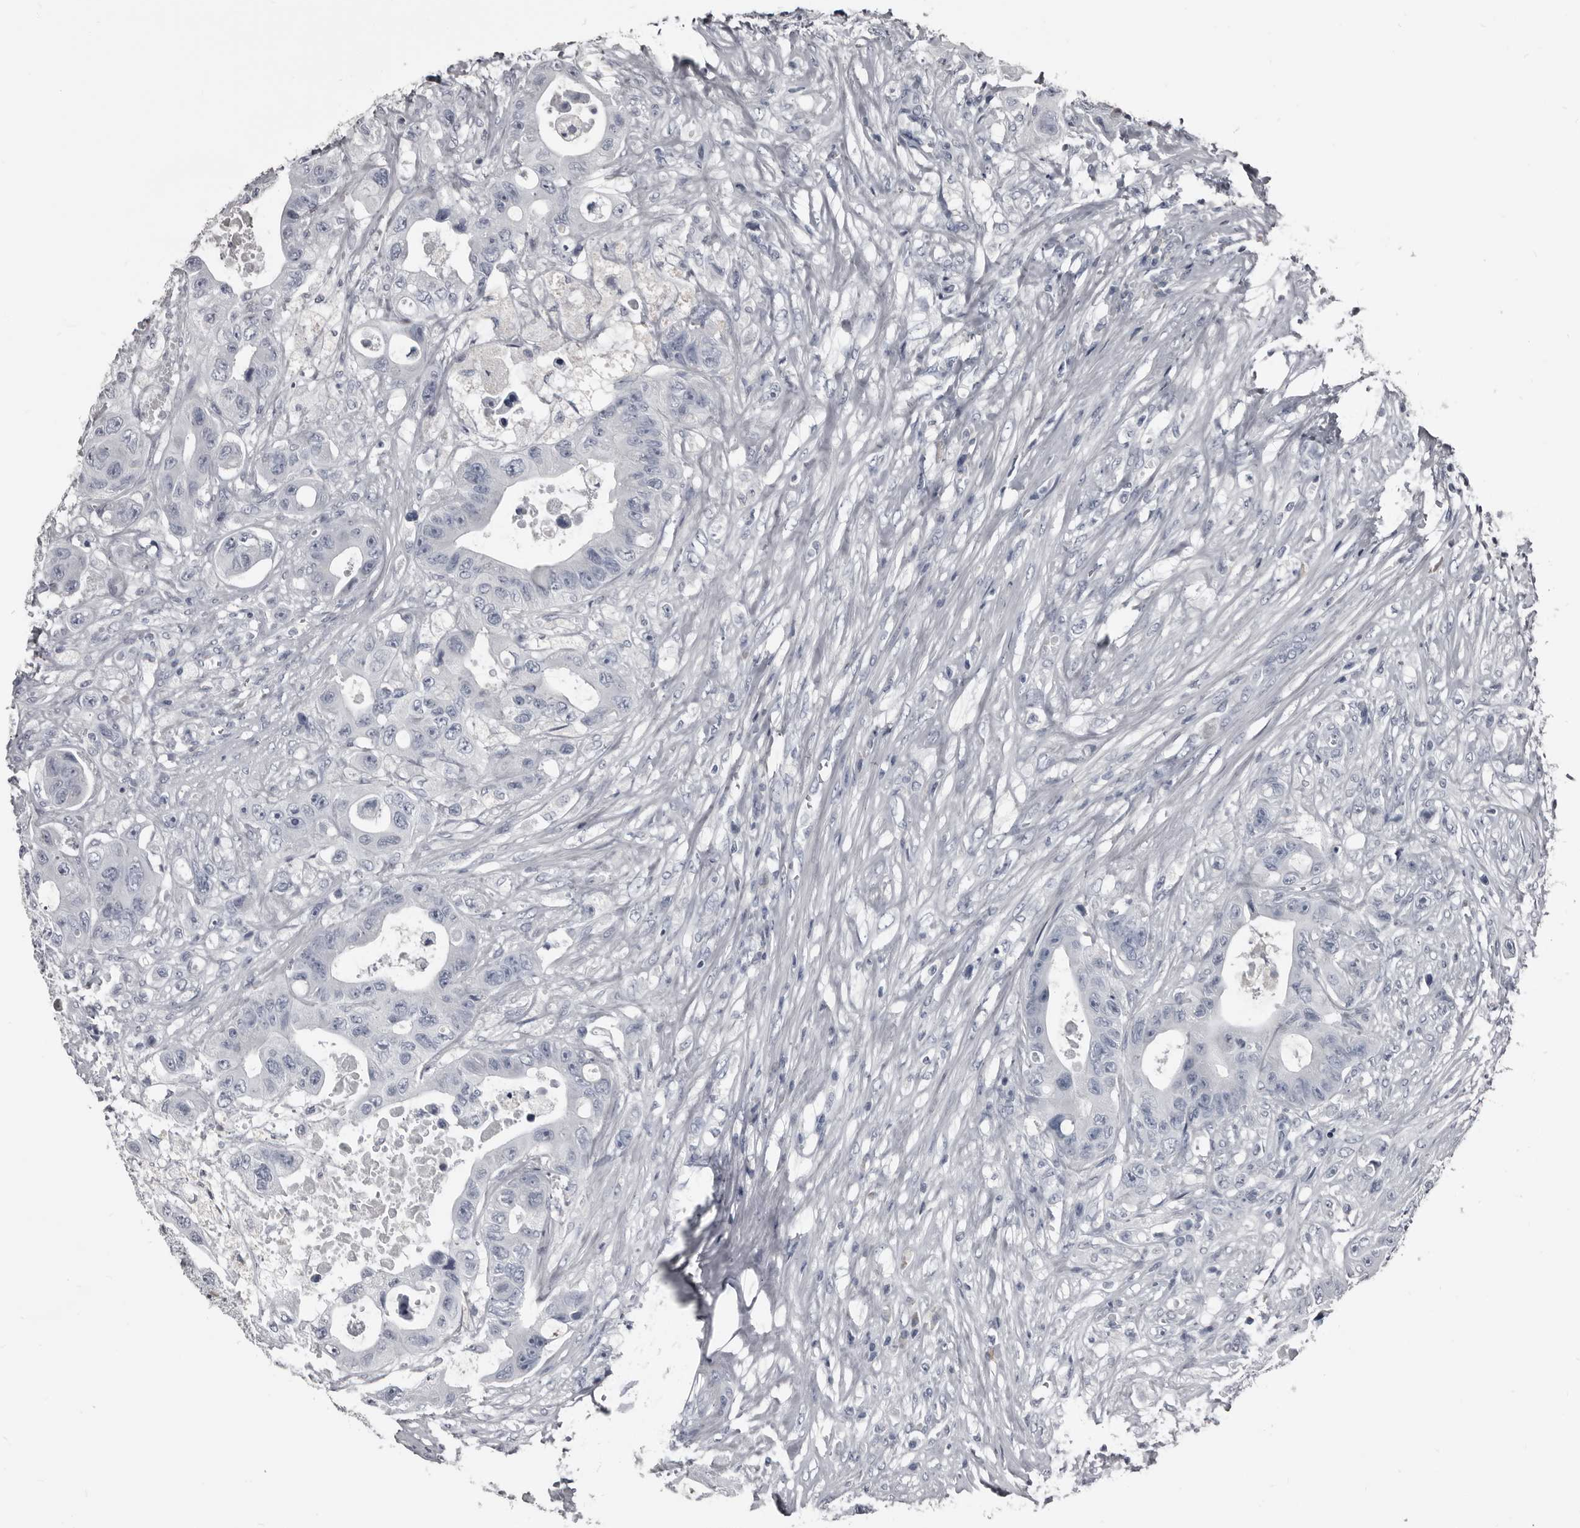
{"staining": {"intensity": "negative", "quantity": "none", "location": "none"}, "tissue": "colorectal cancer", "cell_type": "Tumor cells", "image_type": "cancer", "snomed": [{"axis": "morphology", "description": "Adenocarcinoma, NOS"}, {"axis": "topography", "description": "Colon"}], "caption": "A histopathology image of human adenocarcinoma (colorectal) is negative for staining in tumor cells.", "gene": "GREB1", "patient": {"sex": "female", "age": 46}}